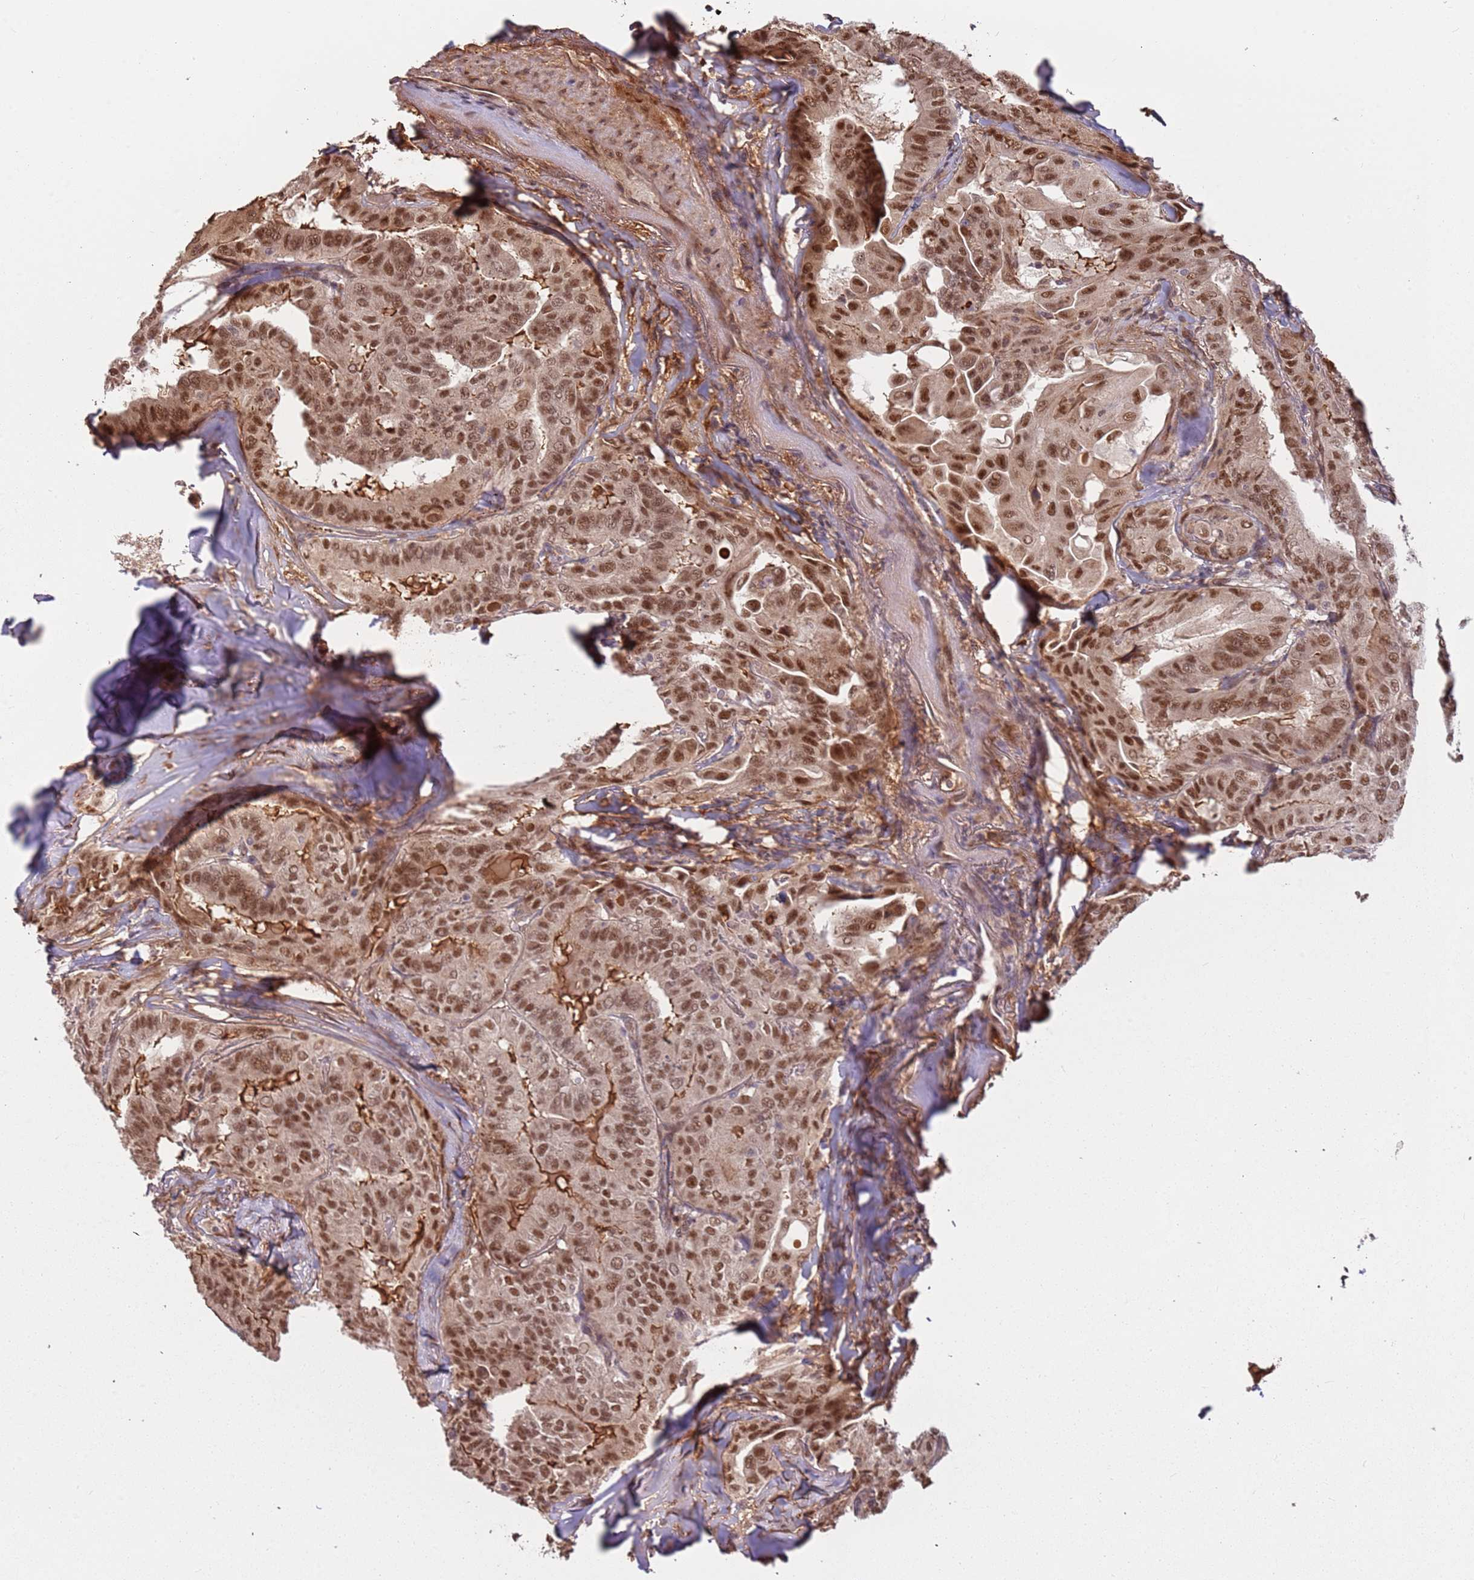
{"staining": {"intensity": "moderate", "quantity": ">75%", "location": "nuclear"}, "tissue": "thyroid cancer", "cell_type": "Tumor cells", "image_type": "cancer", "snomed": [{"axis": "morphology", "description": "Papillary adenocarcinoma, NOS"}, {"axis": "topography", "description": "Thyroid gland"}], "caption": "Immunohistochemical staining of human thyroid cancer displays medium levels of moderate nuclear expression in about >75% of tumor cells.", "gene": "POLR3H", "patient": {"sex": "female", "age": 68}}